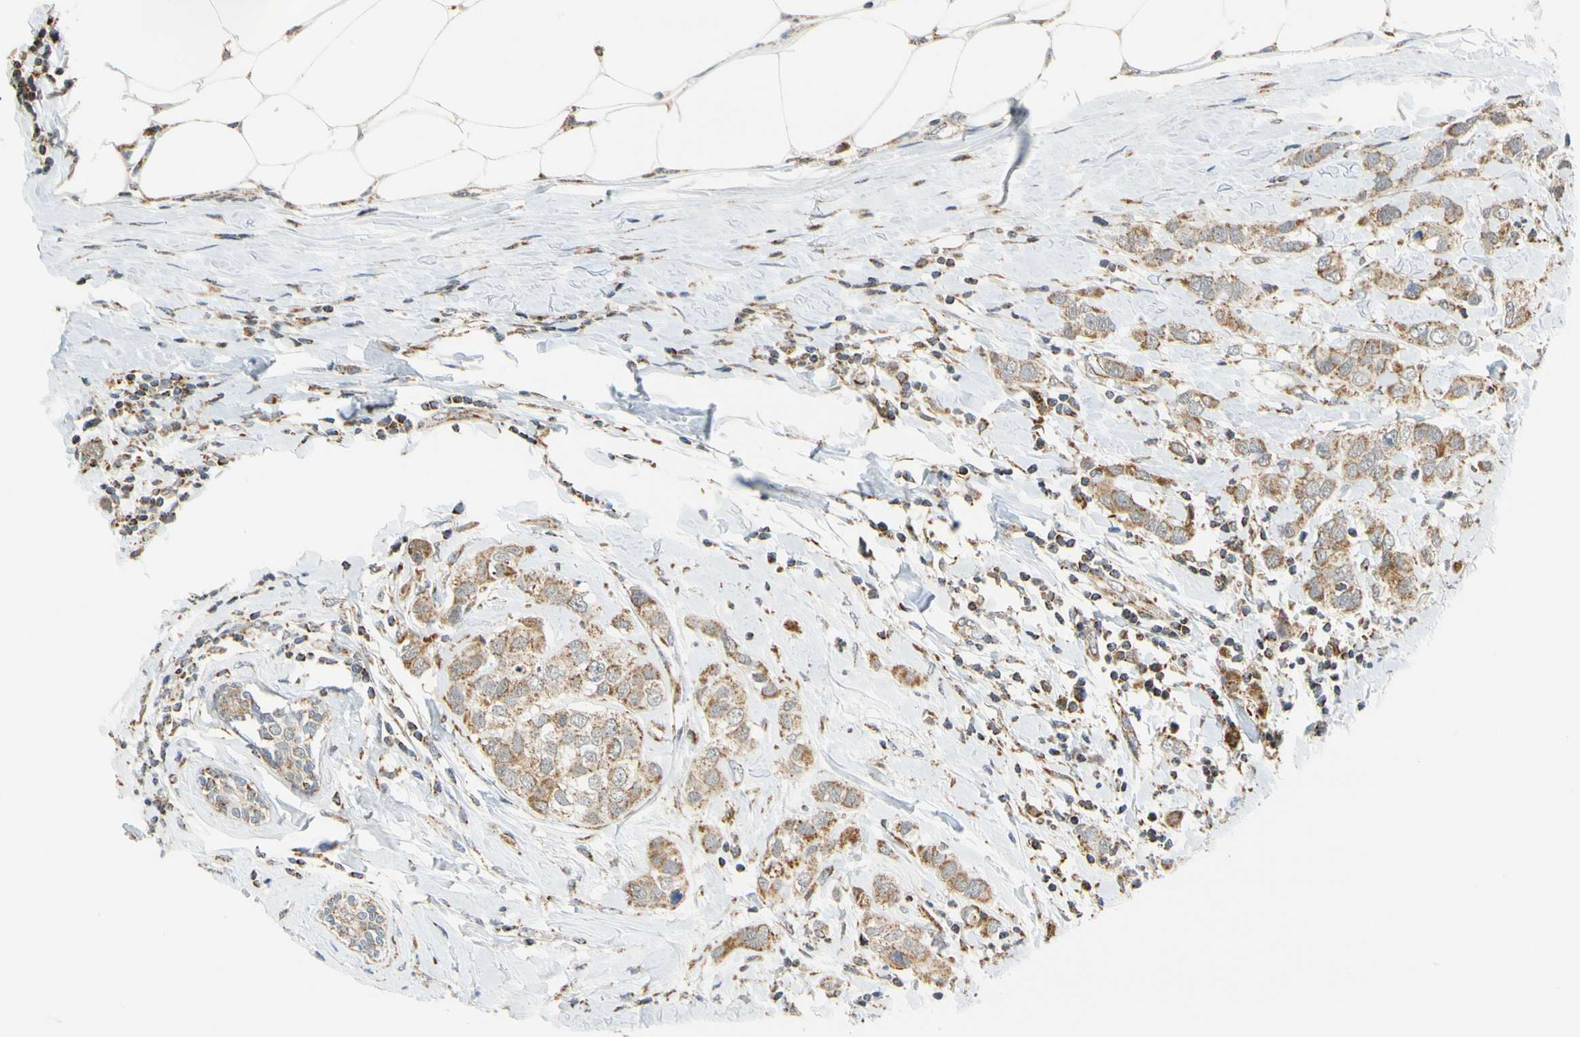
{"staining": {"intensity": "moderate", "quantity": ">75%", "location": "cytoplasmic/membranous"}, "tissue": "breast cancer", "cell_type": "Tumor cells", "image_type": "cancer", "snomed": [{"axis": "morphology", "description": "Duct carcinoma"}, {"axis": "topography", "description": "Breast"}], "caption": "This histopathology image demonstrates immunohistochemistry staining of human breast cancer (invasive ductal carcinoma), with medium moderate cytoplasmic/membranous staining in approximately >75% of tumor cells.", "gene": "SFXN3", "patient": {"sex": "female", "age": 50}}